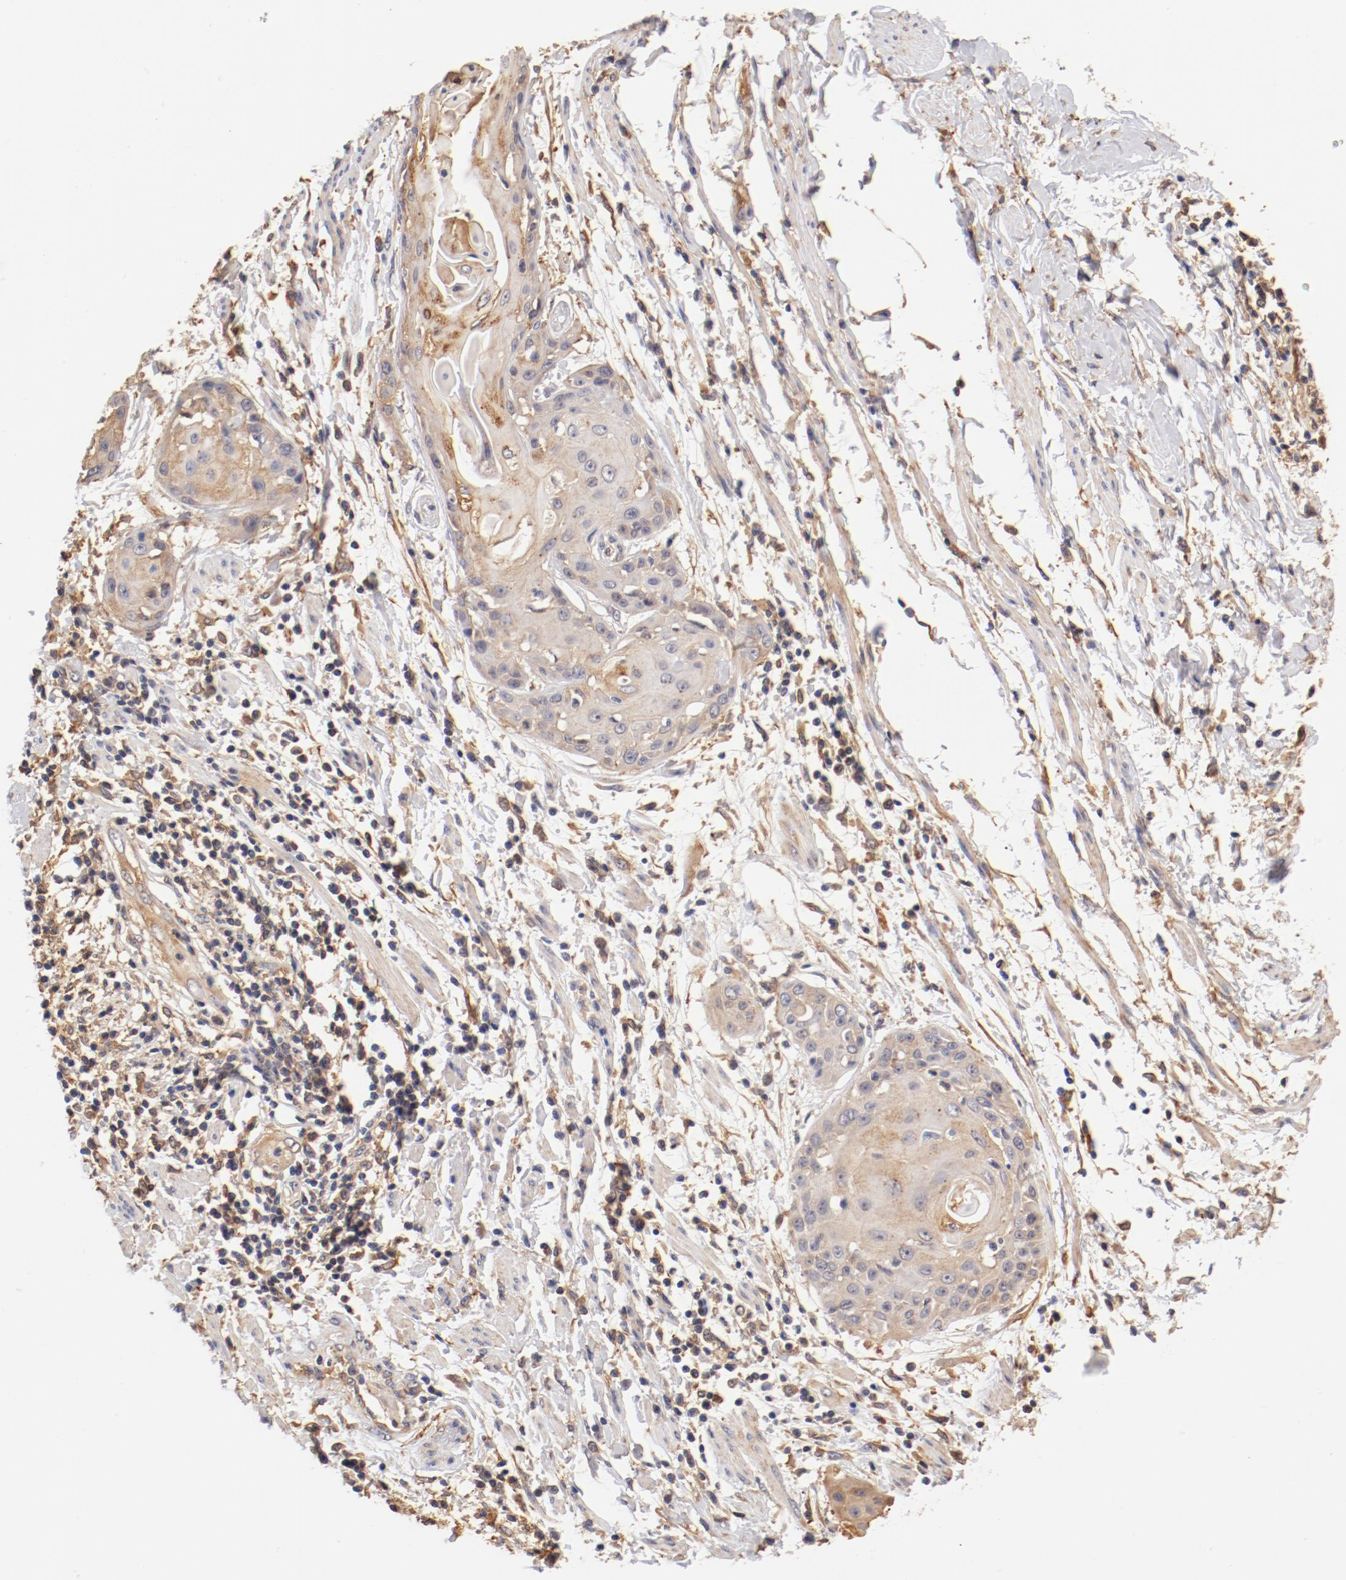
{"staining": {"intensity": "moderate", "quantity": "25%-75%", "location": "cytoplasmic/membranous"}, "tissue": "cervical cancer", "cell_type": "Tumor cells", "image_type": "cancer", "snomed": [{"axis": "morphology", "description": "Squamous cell carcinoma, NOS"}, {"axis": "topography", "description": "Cervix"}], "caption": "Tumor cells show moderate cytoplasmic/membranous expression in approximately 25%-75% of cells in cervical squamous cell carcinoma. (DAB IHC, brown staining for protein, blue staining for nuclei).", "gene": "FCMR", "patient": {"sex": "female", "age": 57}}